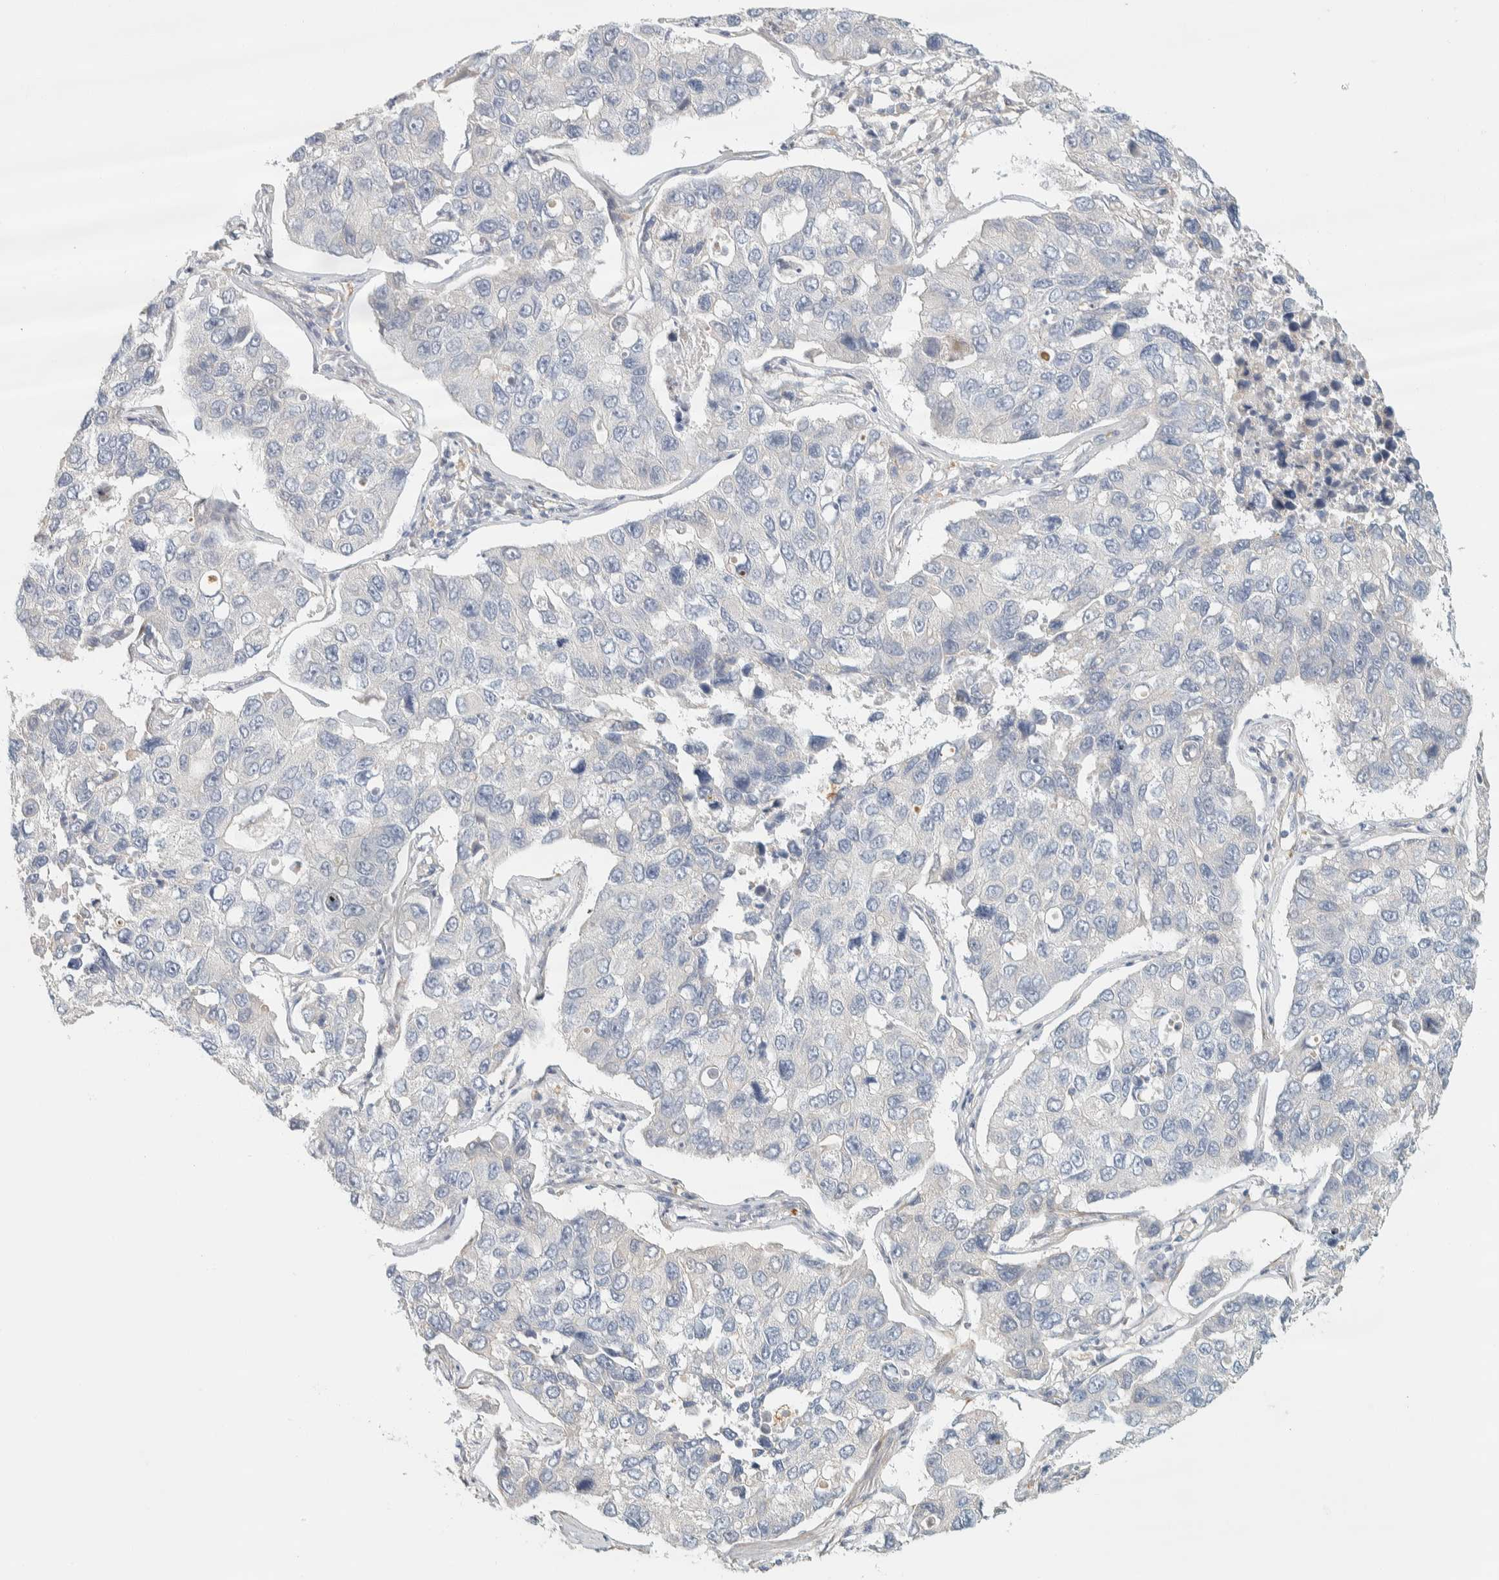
{"staining": {"intensity": "negative", "quantity": "none", "location": "none"}, "tissue": "lung cancer", "cell_type": "Tumor cells", "image_type": "cancer", "snomed": [{"axis": "morphology", "description": "Adenocarcinoma, NOS"}, {"axis": "topography", "description": "Lung"}], "caption": "Immunohistochemistry image of neoplastic tissue: human lung cancer (adenocarcinoma) stained with DAB demonstrates no significant protein expression in tumor cells.", "gene": "CDR2", "patient": {"sex": "male", "age": 64}}